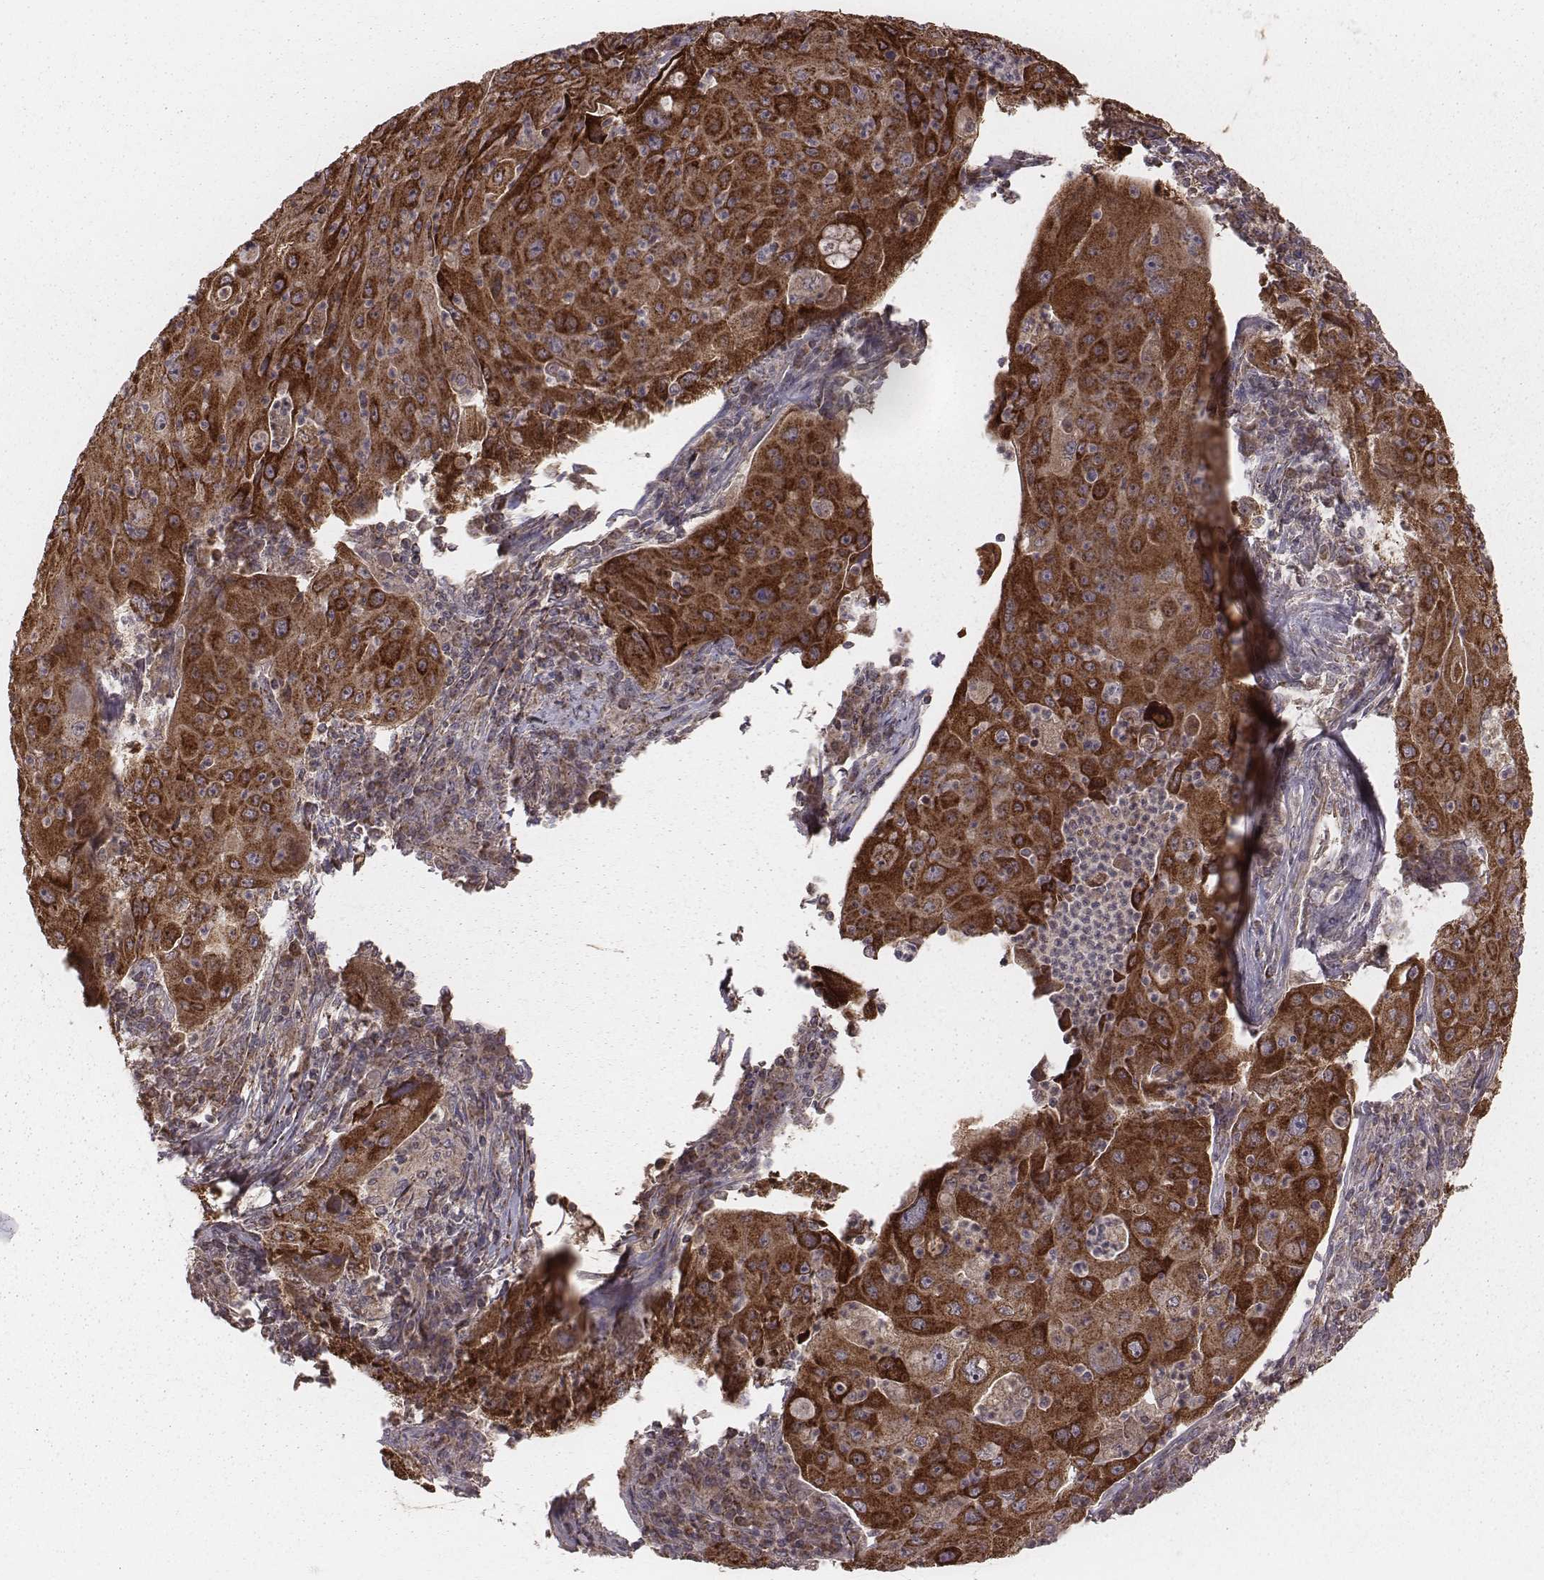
{"staining": {"intensity": "strong", "quantity": ">75%", "location": "cytoplasmic/membranous"}, "tissue": "lung cancer", "cell_type": "Tumor cells", "image_type": "cancer", "snomed": [{"axis": "morphology", "description": "Squamous cell carcinoma, NOS"}, {"axis": "topography", "description": "Lung"}], "caption": "A photomicrograph of human lung cancer stained for a protein displays strong cytoplasmic/membranous brown staining in tumor cells.", "gene": "PDCD2L", "patient": {"sex": "female", "age": 59}}